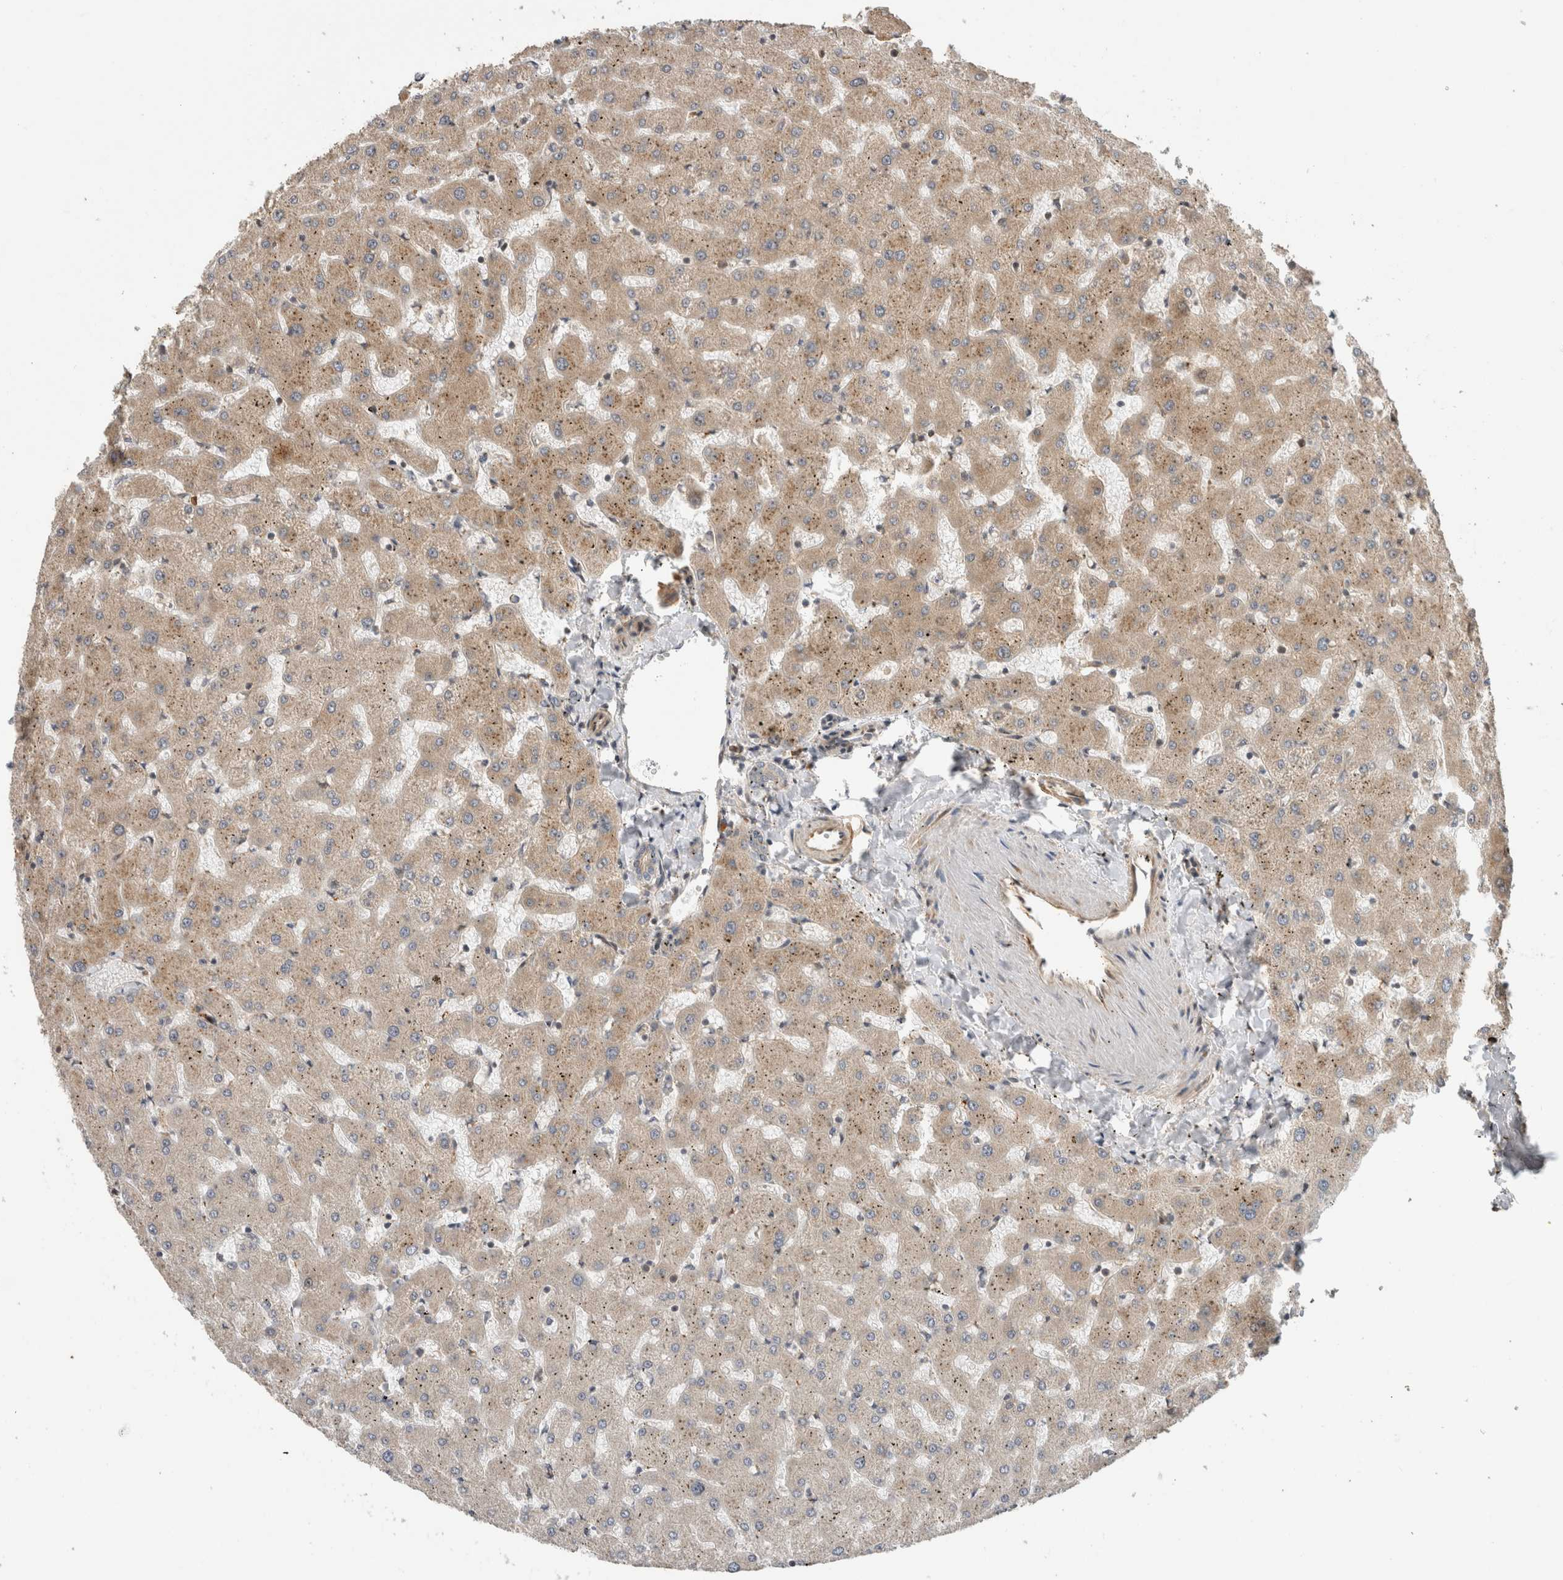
{"staining": {"intensity": "weak", "quantity": "<25%", "location": "cytoplasmic/membranous"}, "tissue": "liver", "cell_type": "Cholangiocytes", "image_type": "normal", "snomed": [{"axis": "morphology", "description": "Normal tissue, NOS"}, {"axis": "topography", "description": "Liver"}], "caption": "Cholangiocytes are negative for protein expression in benign human liver. Brightfield microscopy of immunohistochemistry stained with DAB (3,3'-diaminobenzidine) (brown) and hematoxylin (blue), captured at high magnification.", "gene": "PCDHB15", "patient": {"sex": "female", "age": 63}}